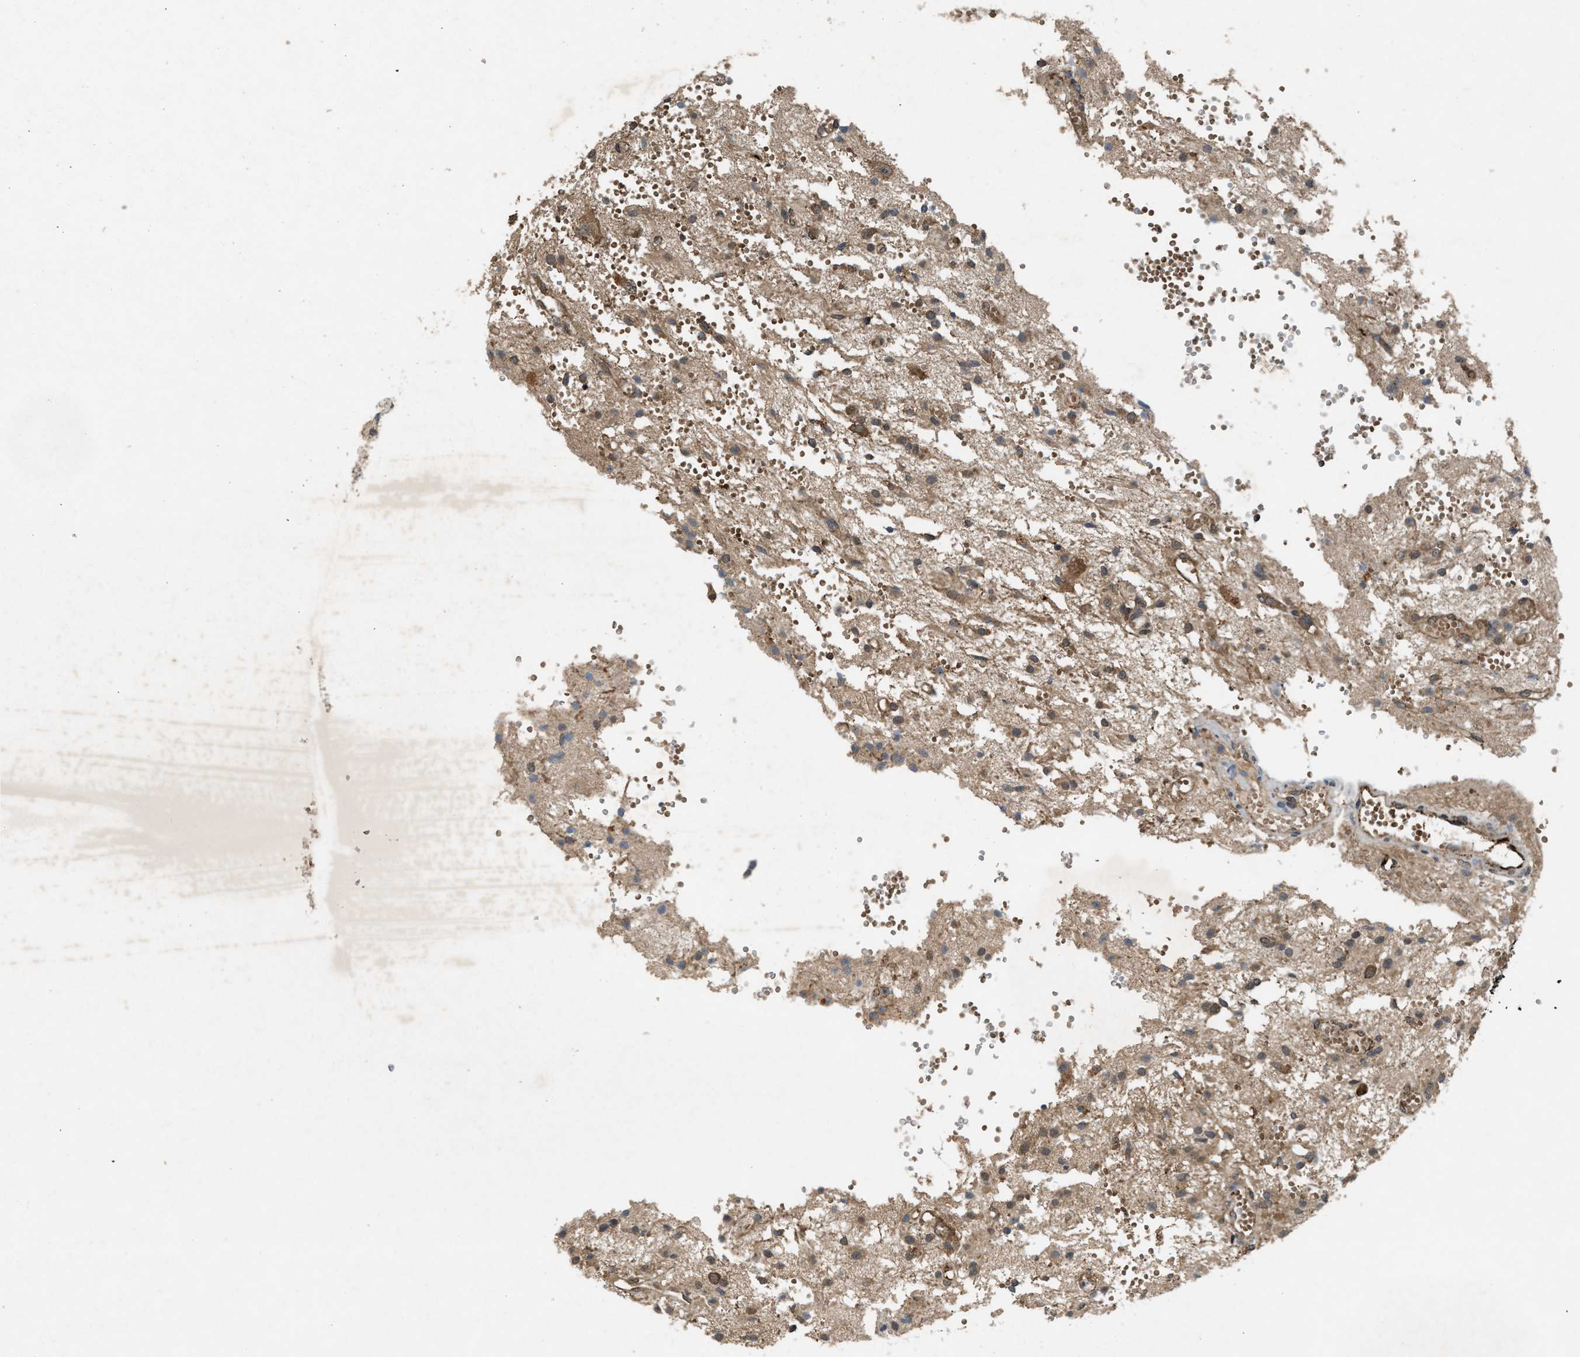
{"staining": {"intensity": "weak", "quantity": ">75%", "location": "cytoplasmic/membranous"}, "tissue": "glioma", "cell_type": "Tumor cells", "image_type": "cancer", "snomed": [{"axis": "morphology", "description": "Glioma, malignant, High grade"}, {"axis": "topography", "description": "Brain"}], "caption": "DAB immunohistochemical staining of human high-grade glioma (malignant) displays weak cytoplasmic/membranous protein expression in approximately >75% of tumor cells. (DAB IHC, brown staining for protein, blue staining for nuclei).", "gene": "ARHGEF5", "patient": {"sex": "female", "age": 59}}